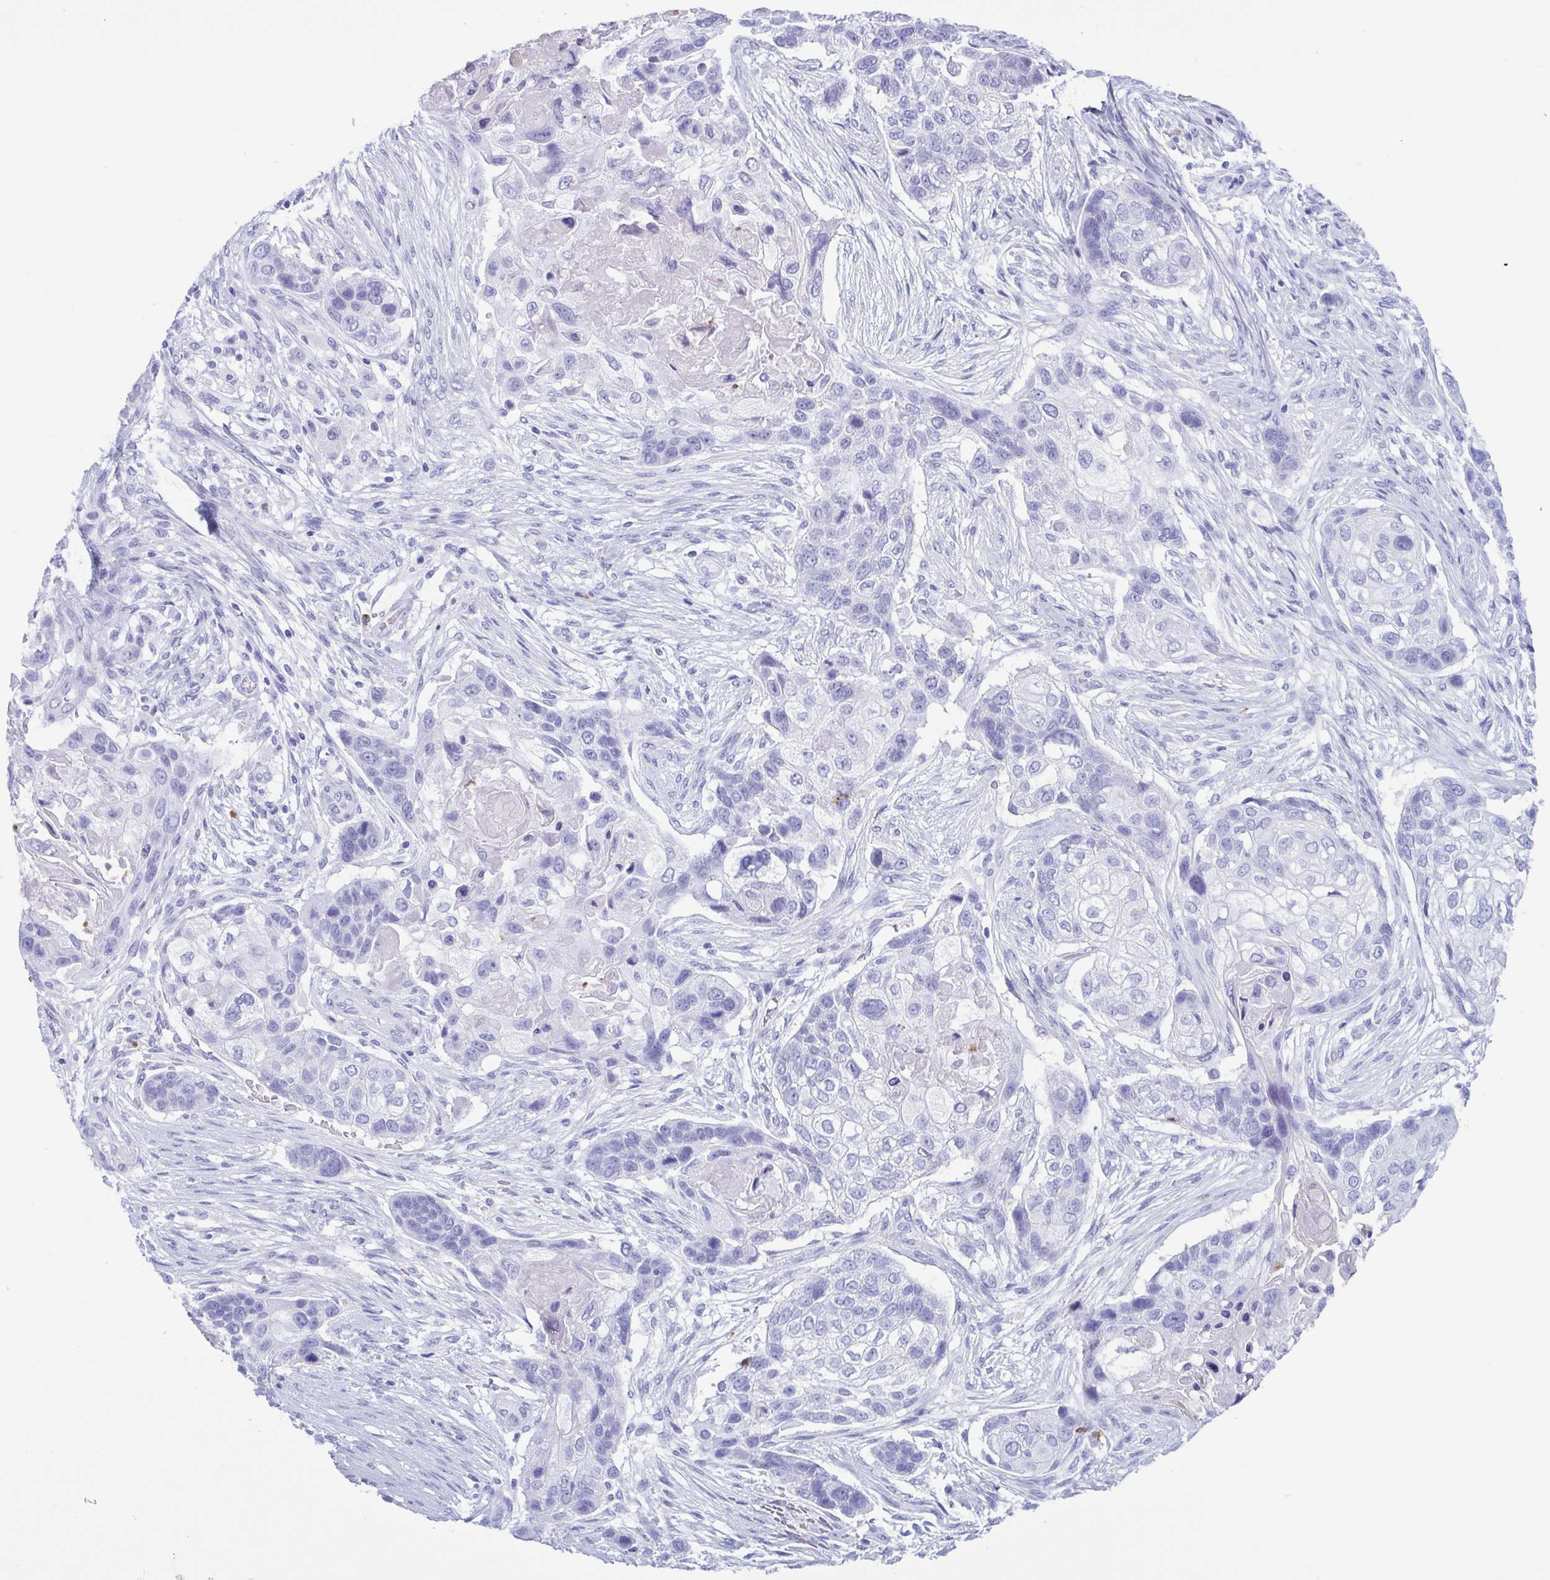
{"staining": {"intensity": "negative", "quantity": "none", "location": "none"}, "tissue": "lung cancer", "cell_type": "Tumor cells", "image_type": "cancer", "snomed": [{"axis": "morphology", "description": "Squamous cell carcinoma, NOS"}, {"axis": "topography", "description": "Lung"}], "caption": "There is no significant positivity in tumor cells of lung squamous cell carcinoma.", "gene": "LTF", "patient": {"sex": "male", "age": 69}}